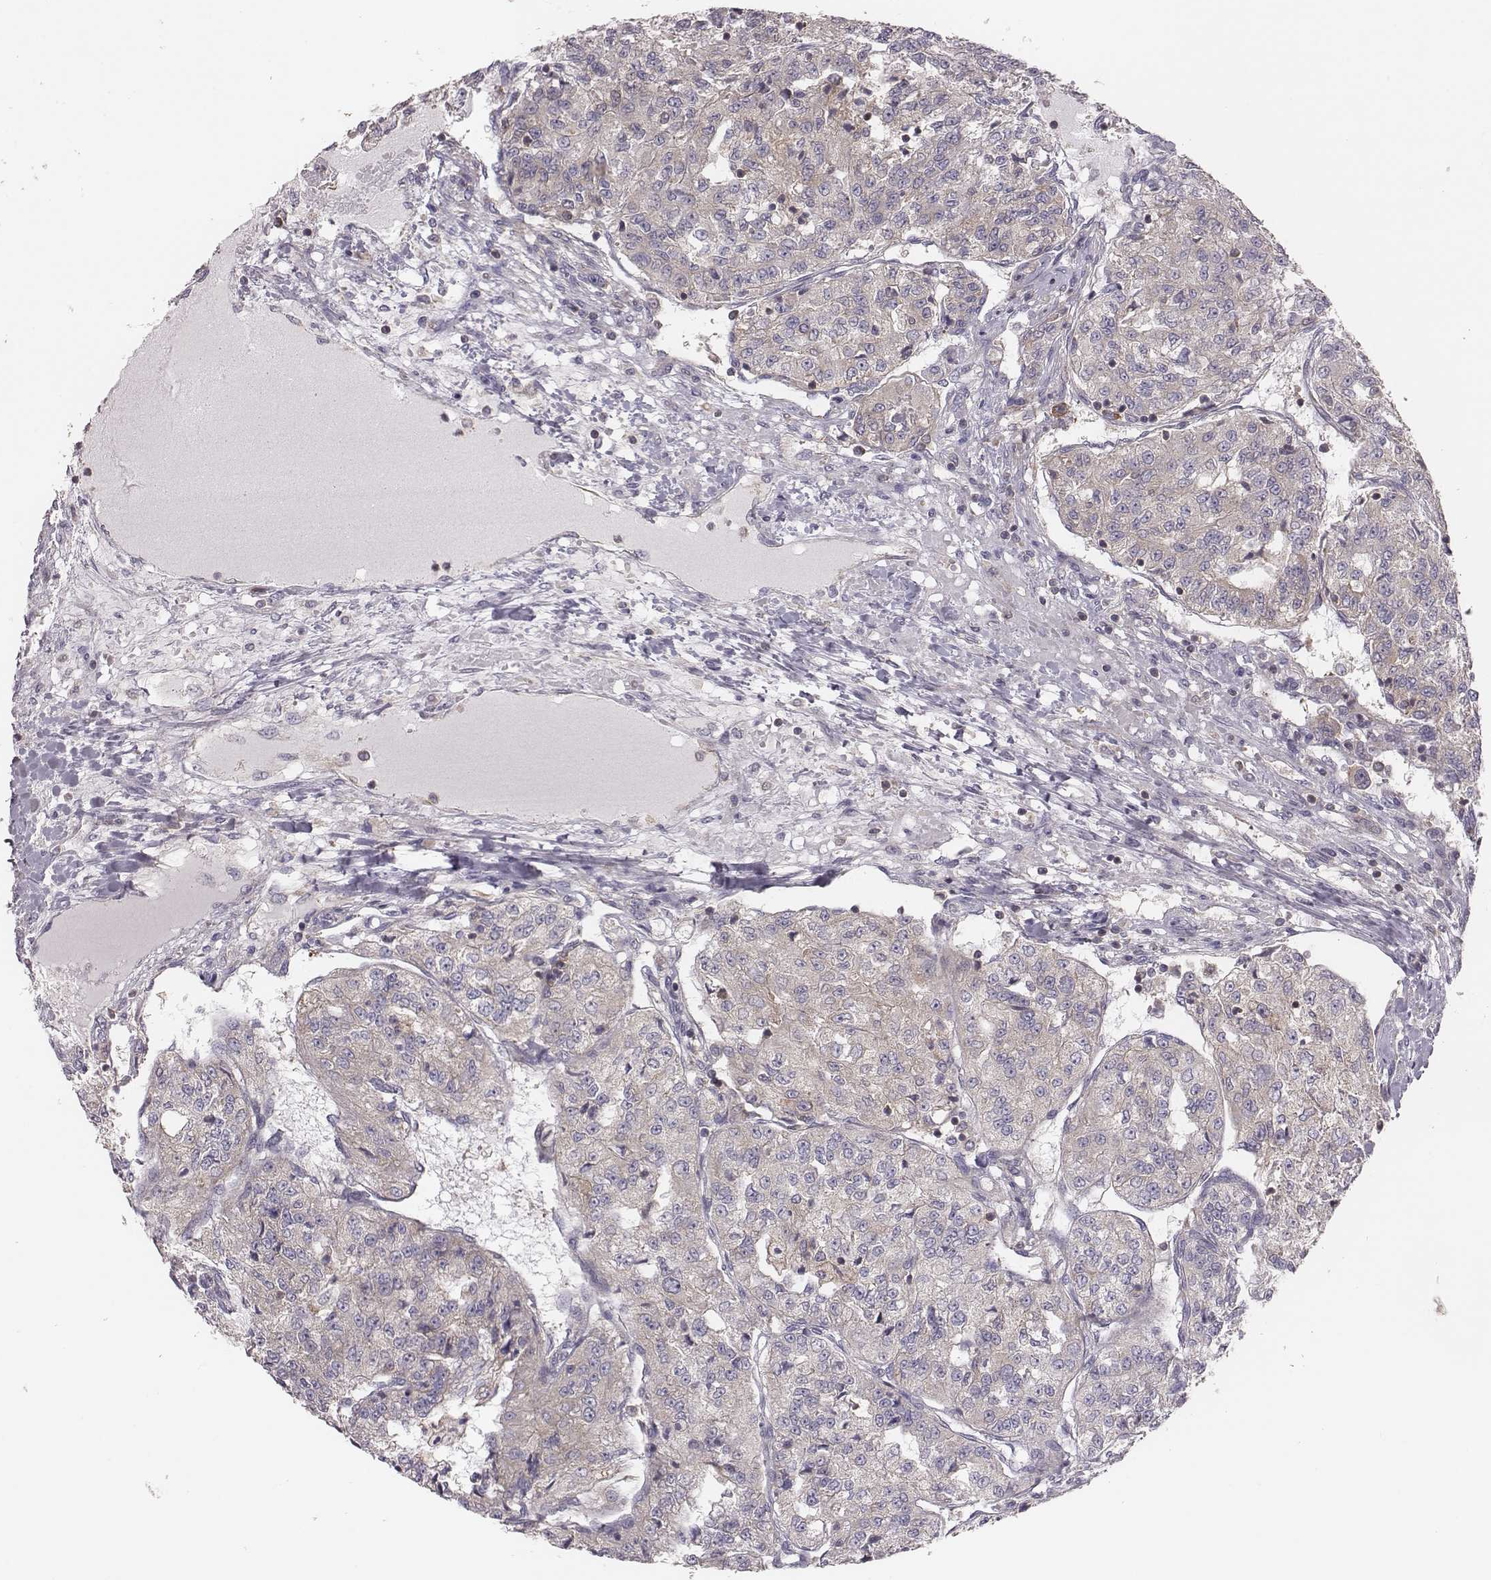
{"staining": {"intensity": "negative", "quantity": "none", "location": "none"}, "tissue": "renal cancer", "cell_type": "Tumor cells", "image_type": "cancer", "snomed": [{"axis": "morphology", "description": "Adenocarcinoma, NOS"}, {"axis": "topography", "description": "Kidney"}], "caption": "Image shows no protein positivity in tumor cells of renal cancer tissue.", "gene": "CAD", "patient": {"sex": "female", "age": 63}}